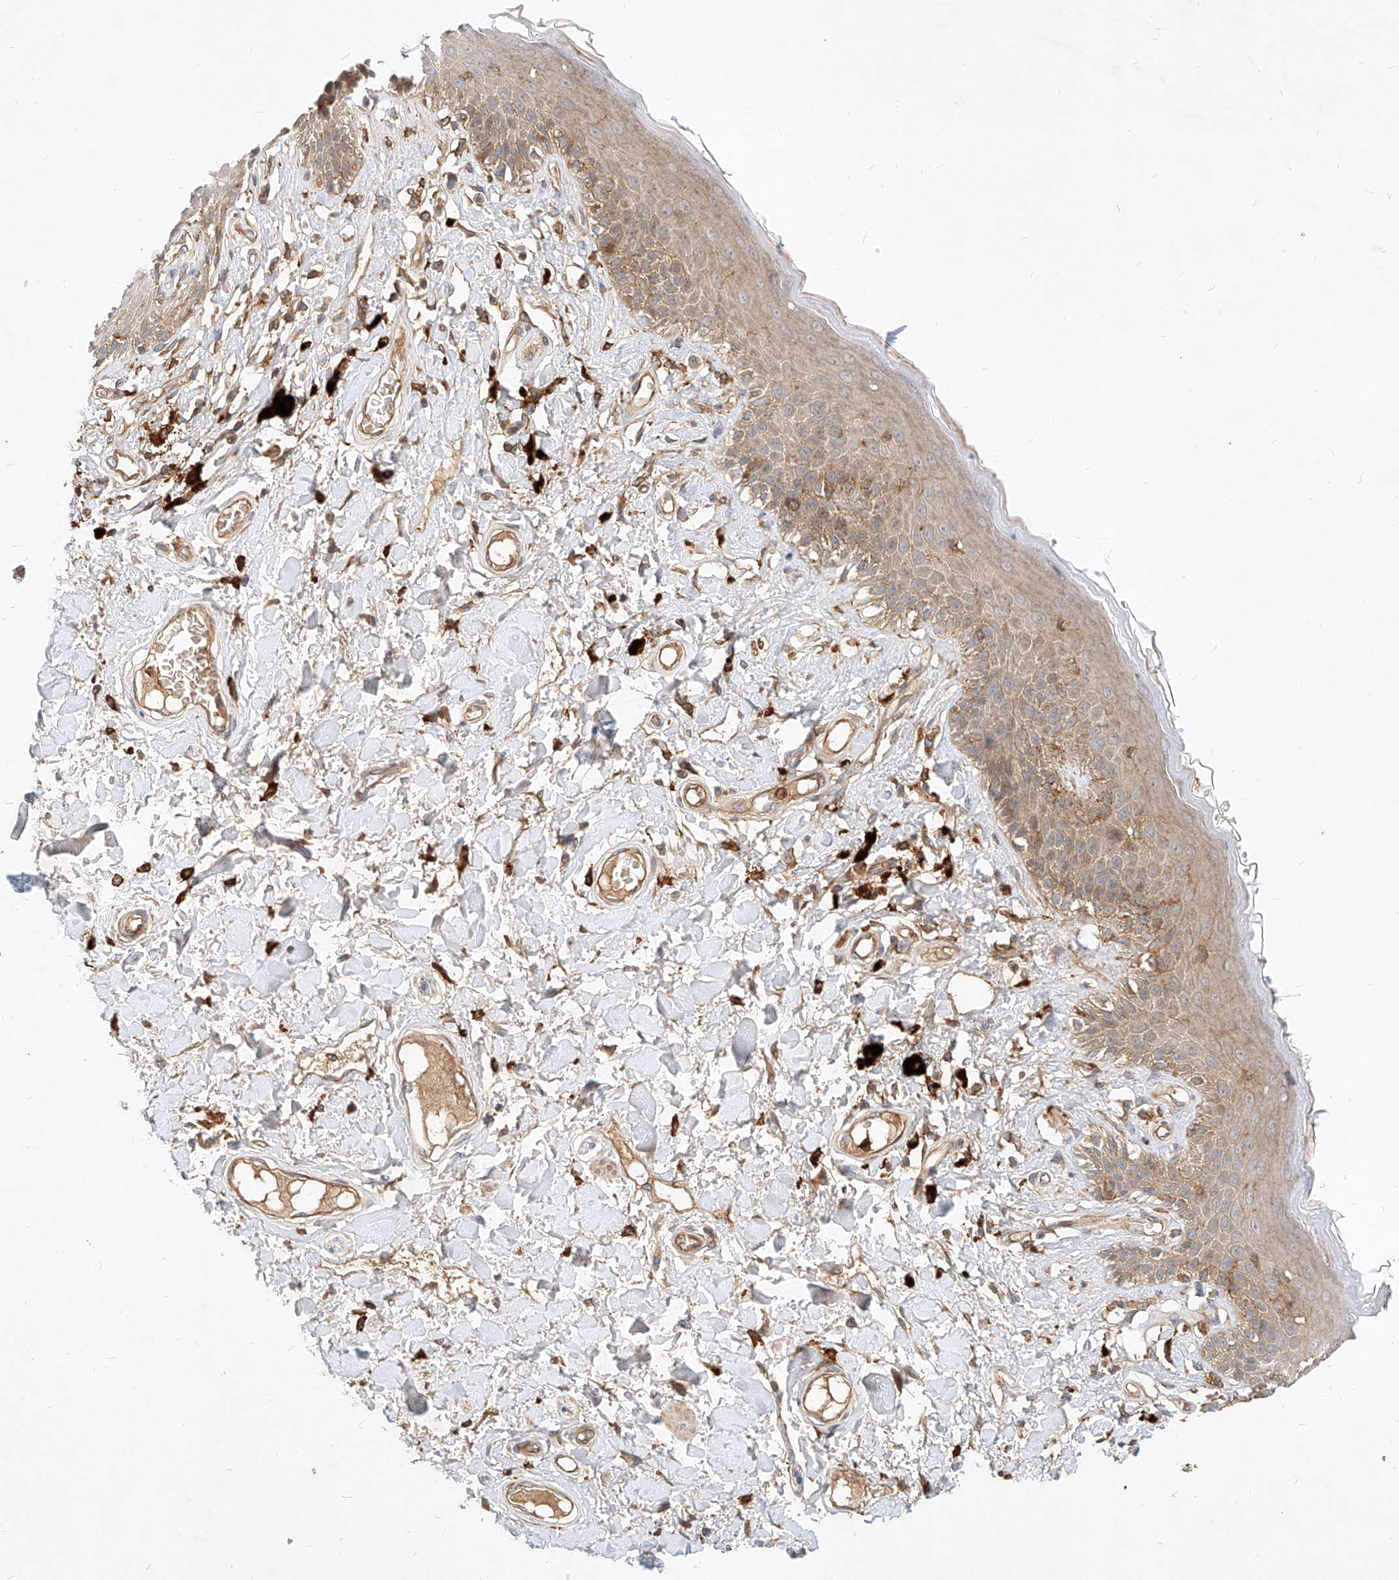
{"staining": {"intensity": "weak", "quantity": ">75%", "location": "cytoplasmic/membranous"}, "tissue": "skin", "cell_type": "Epidermal cells", "image_type": "normal", "snomed": [{"axis": "morphology", "description": "Normal tissue, NOS"}, {"axis": "topography", "description": "Anal"}], "caption": "This is an image of immunohistochemistry (IHC) staining of benign skin, which shows weak staining in the cytoplasmic/membranous of epidermal cells.", "gene": "NFAM1", "patient": {"sex": "female", "age": 78}}